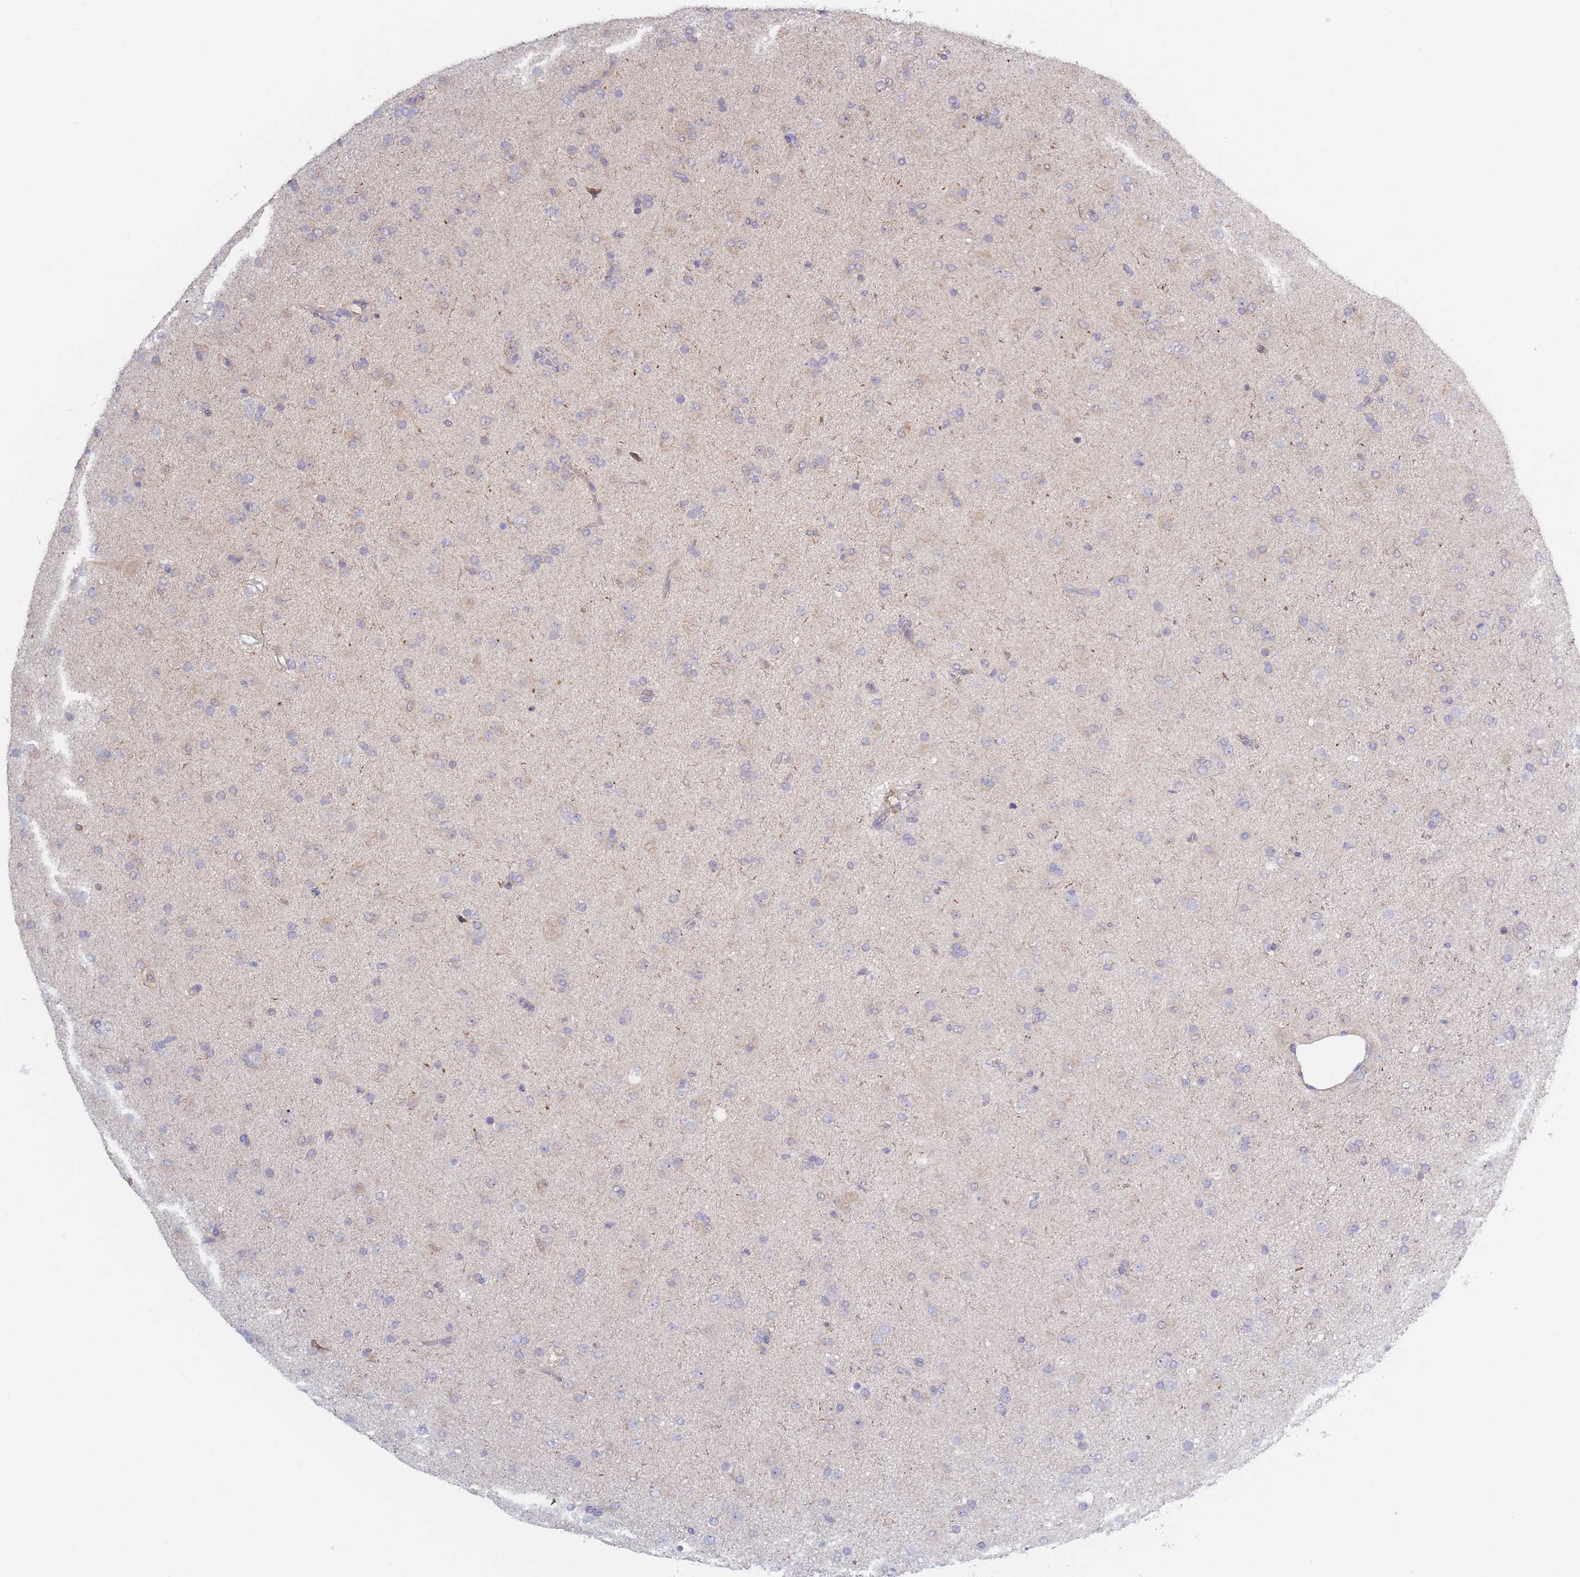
{"staining": {"intensity": "negative", "quantity": "none", "location": "none"}, "tissue": "glioma", "cell_type": "Tumor cells", "image_type": "cancer", "snomed": [{"axis": "morphology", "description": "Glioma, malignant, Low grade"}, {"axis": "topography", "description": "Brain"}], "caption": "An immunohistochemistry (IHC) image of malignant glioma (low-grade) is shown. There is no staining in tumor cells of malignant glioma (low-grade).", "gene": "FAM227B", "patient": {"sex": "male", "age": 65}}